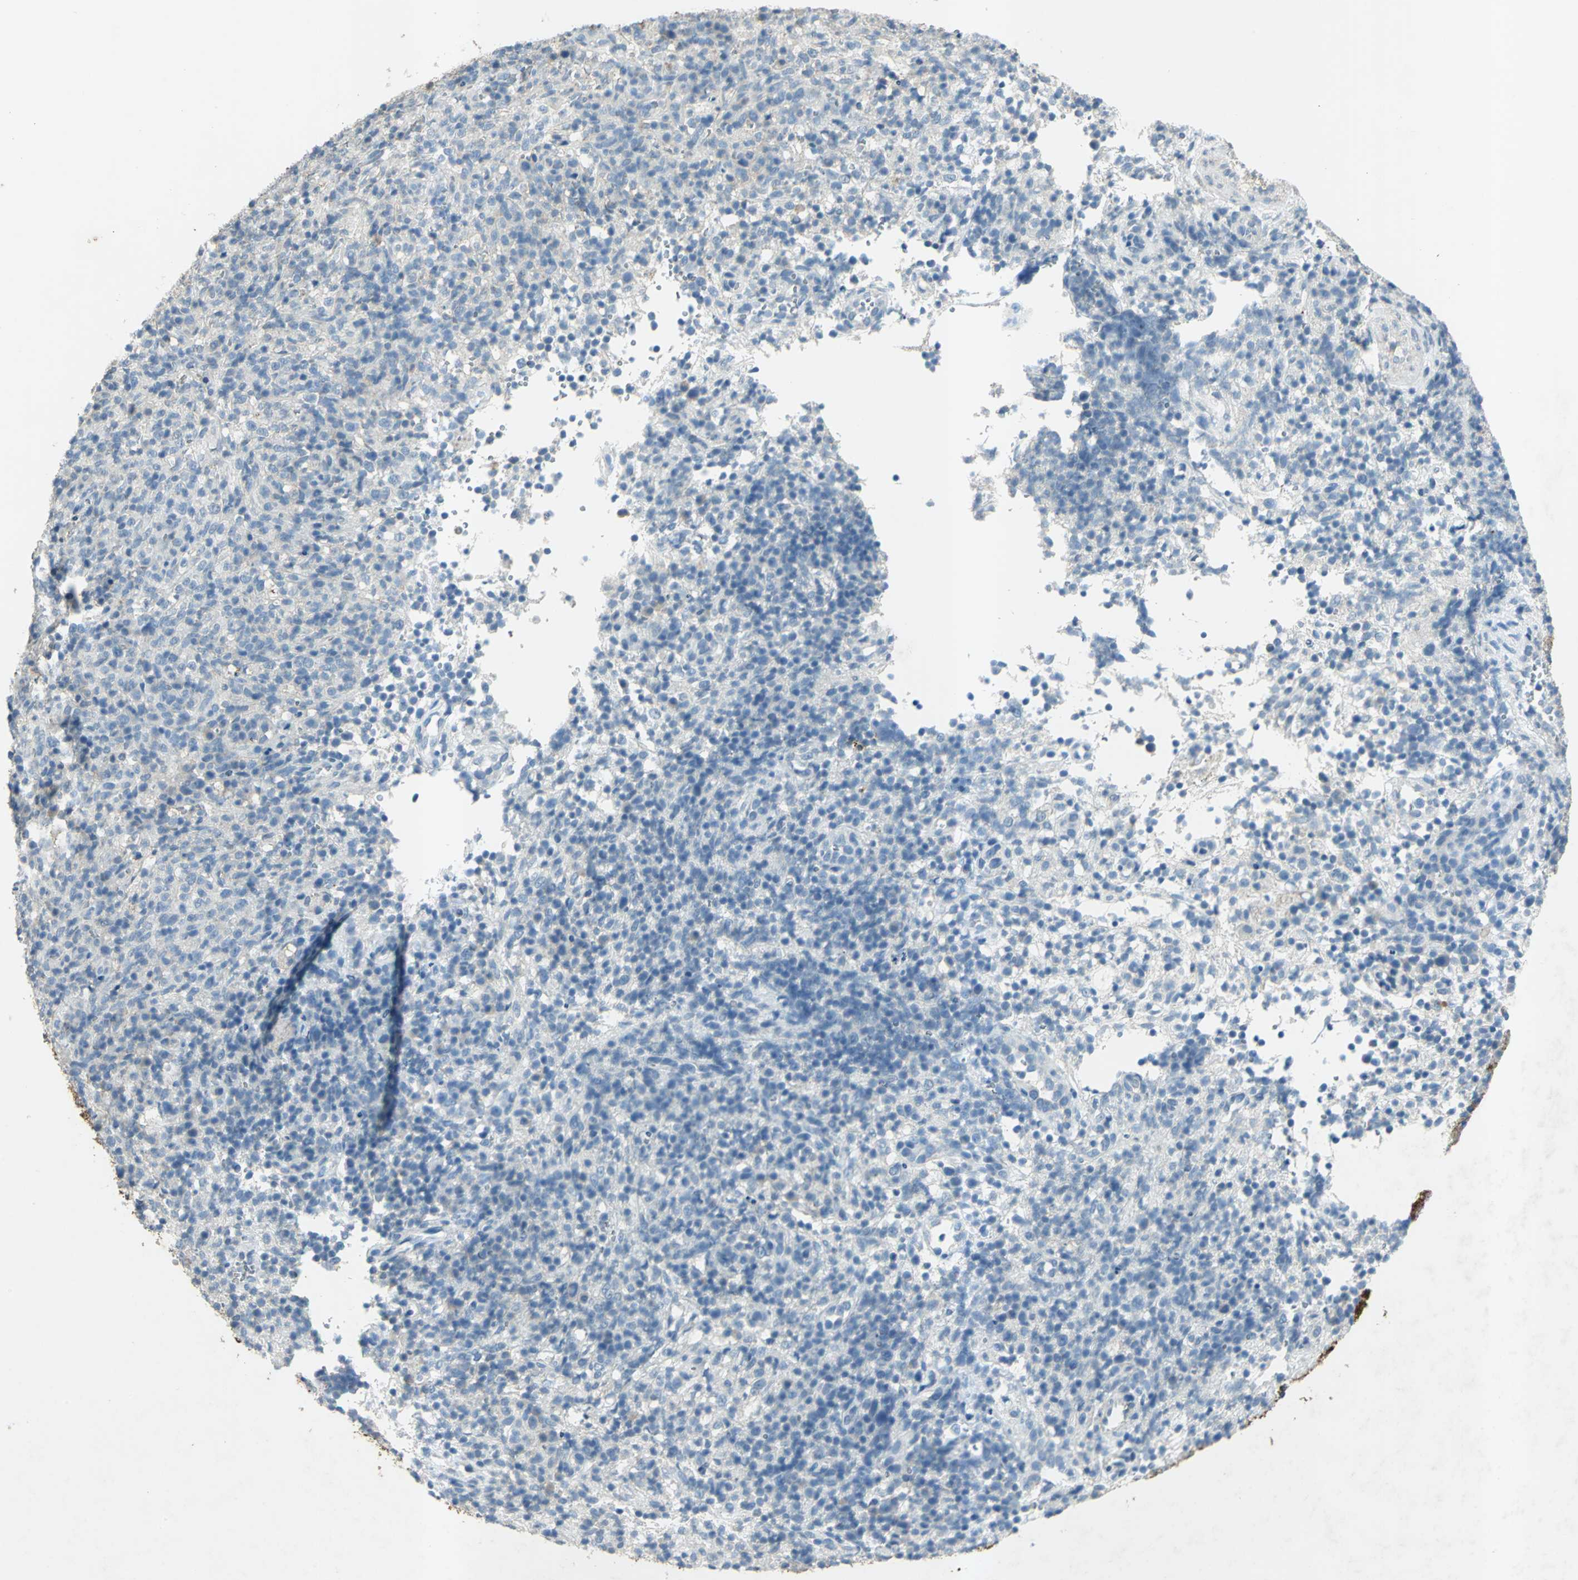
{"staining": {"intensity": "negative", "quantity": "none", "location": "none"}, "tissue": "lymphoma", "cell_type": "Tumor cells", "image_type": "cancer", "snomed": [{"axis": "morphology", "description": "Malignant lymphoma, non-Hodgkin's type, High grade"}, {"axis": "topography", "description": "Lymph node"}], "caption": "The image reveals no staining of tumor cells in lymphoma.", "gene": "CAMK2B", "patient": {"sex": "female", "age": 76}}